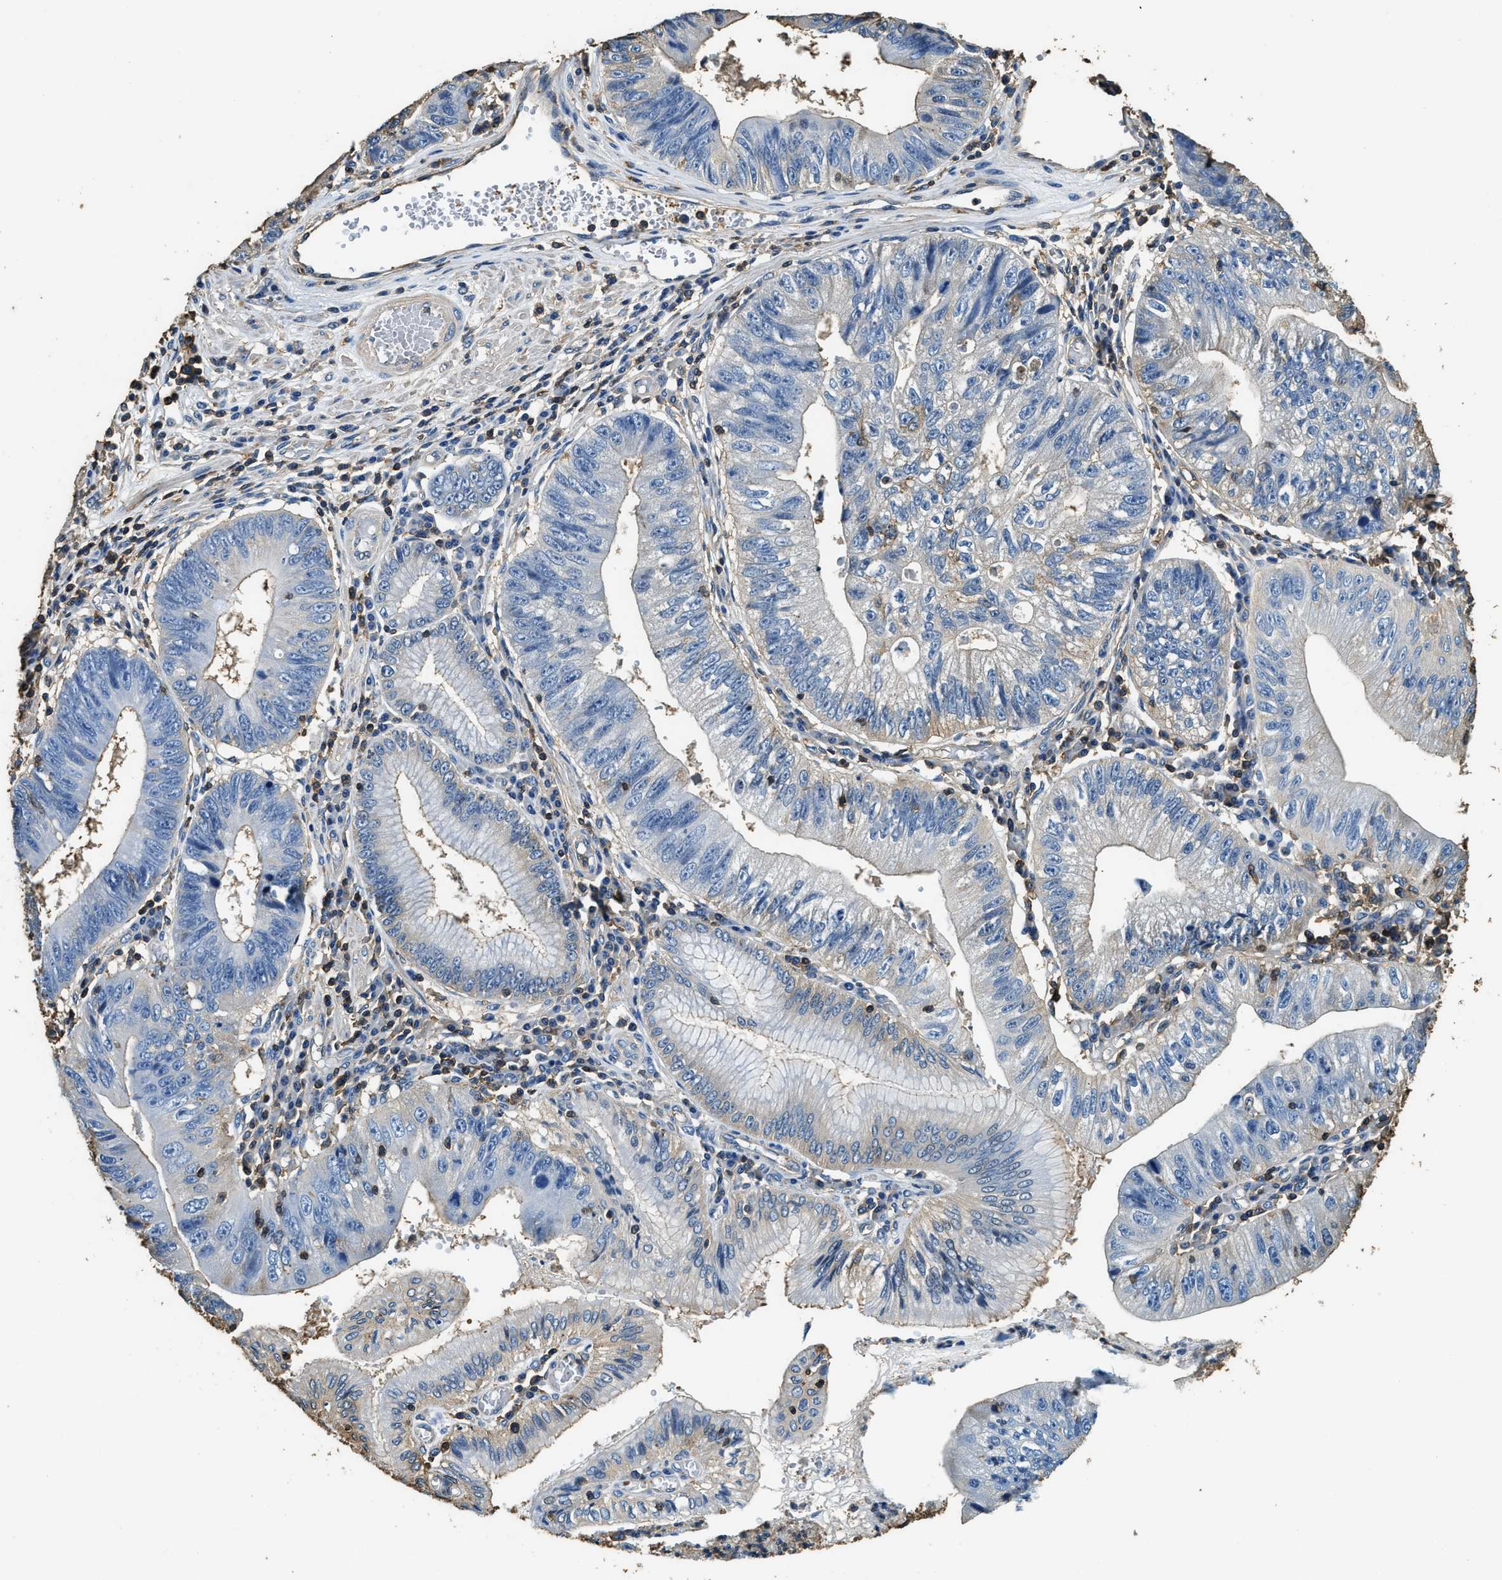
{"staining": {"intensity": "moderate", "quantity": "25%-75%", "location": "cytoplasmic/membranous"}, "tissue": "stomach cancer", "cell_type": "Tumor cells", "image_type": "cancer", "snomed": [{"axis": "morphology", "description": "Adenocarcinoma, NOS"}, {"axis": "topography", "description": "Stomach"}], "caption": "A brown stain labels moderate cytoplasmic/membranous positivity of a protein in adenocarcinoma (stomach) tumor cells.", "gene": "ACCS", "patient": {"sex": "male", "age": 59}}